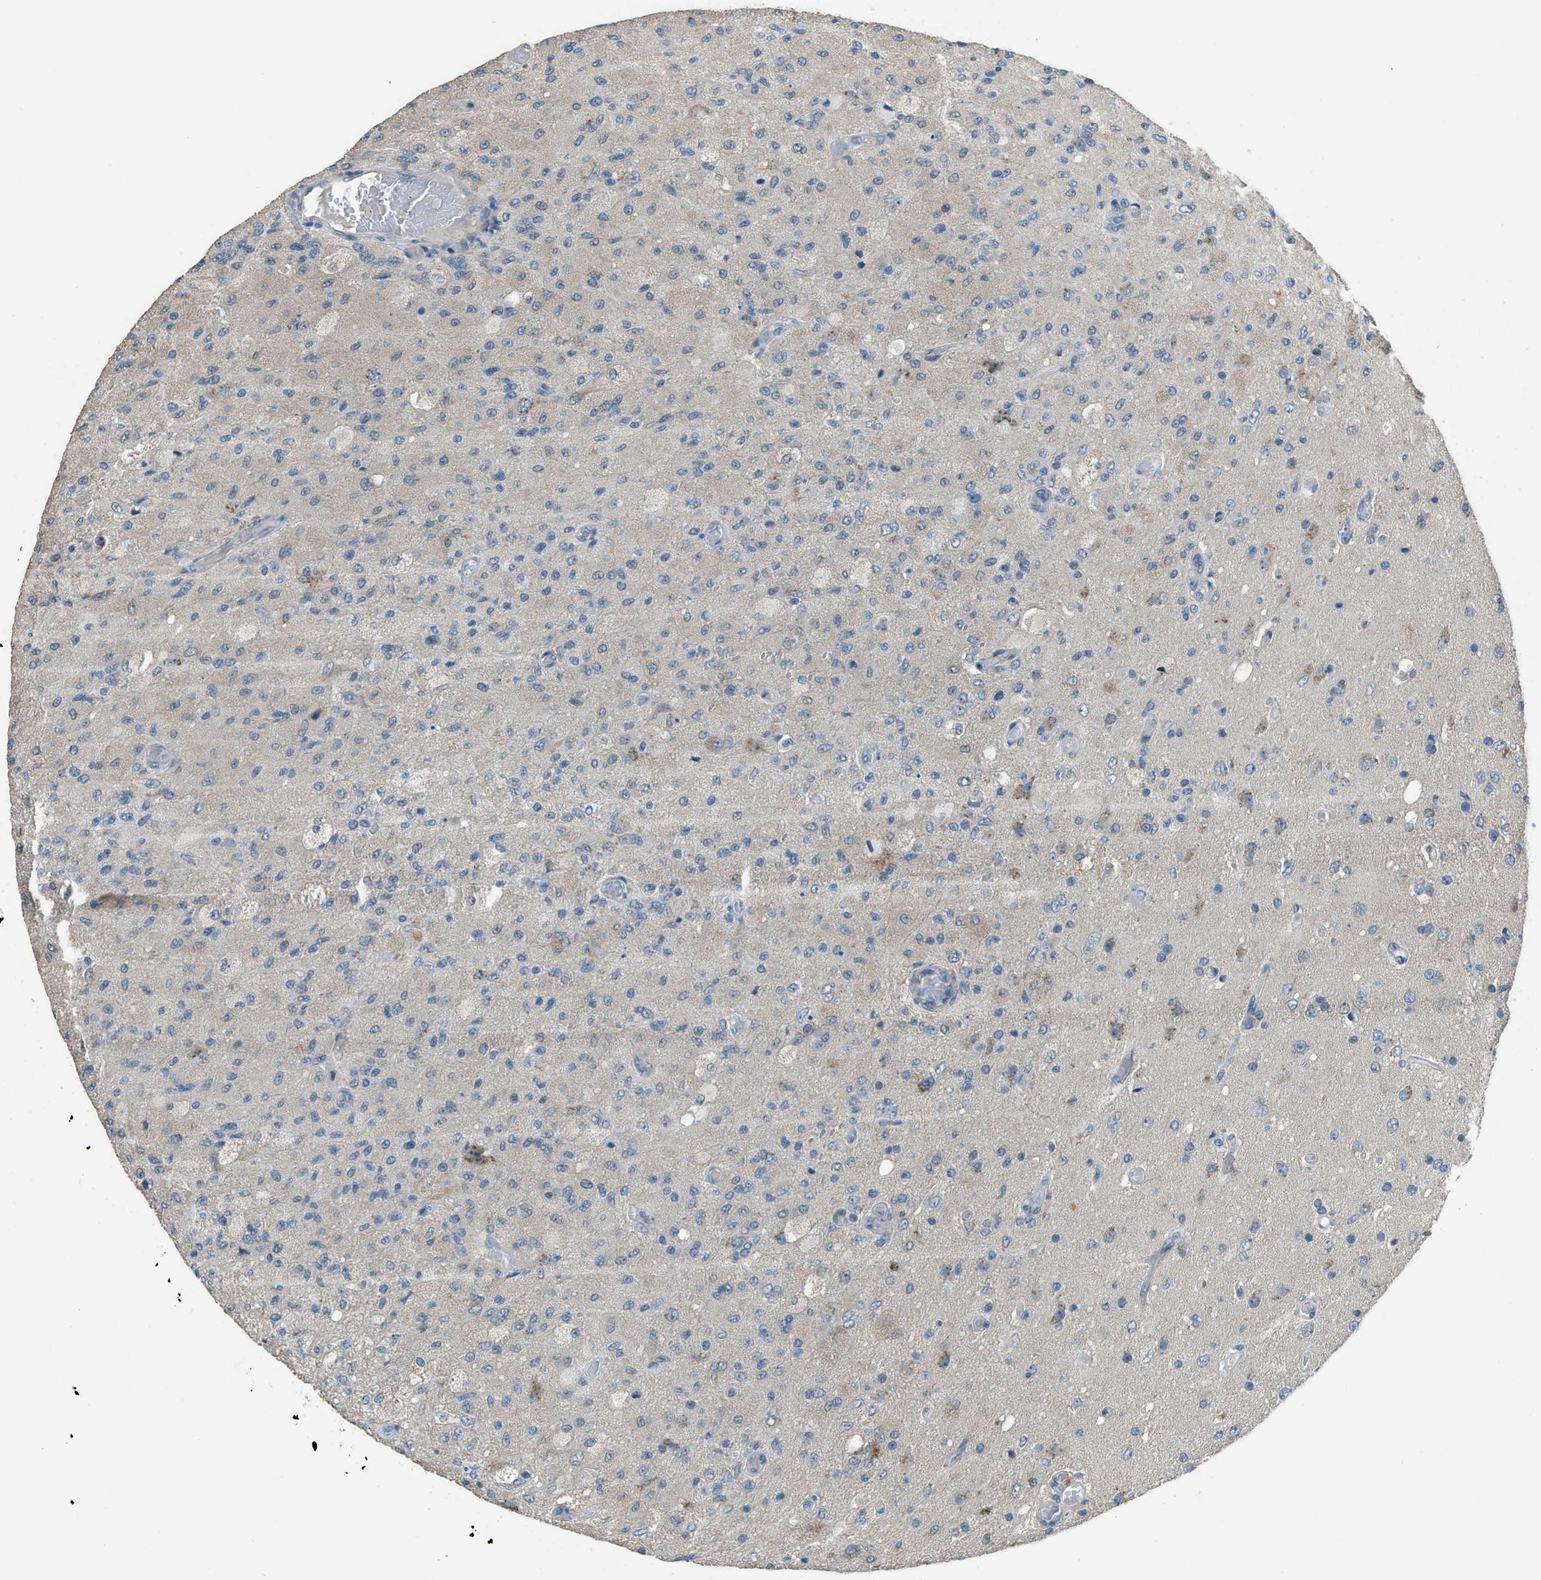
{"staining": {"intensity": "weak", "quantity": "<25%", "location": "cytoplasmic/membranous"}, "tissue": "glioma", "cell_type": "Tumor cells", "image_type": "cancer", "snomed": [{"axis": "morphology", "description": "Normal tissue, NOS"}, {"axis": "morphology", "description": "Glioma, malignant, High grade"}, {"axis": "topography", "description": "Cerebral cortex"}], "caption": "A micrograph of glioma stained for a protein displays no brown staining in tumor cells.", "gene": "TIMD4", "patient": {"sex": "male", "age": 77}}